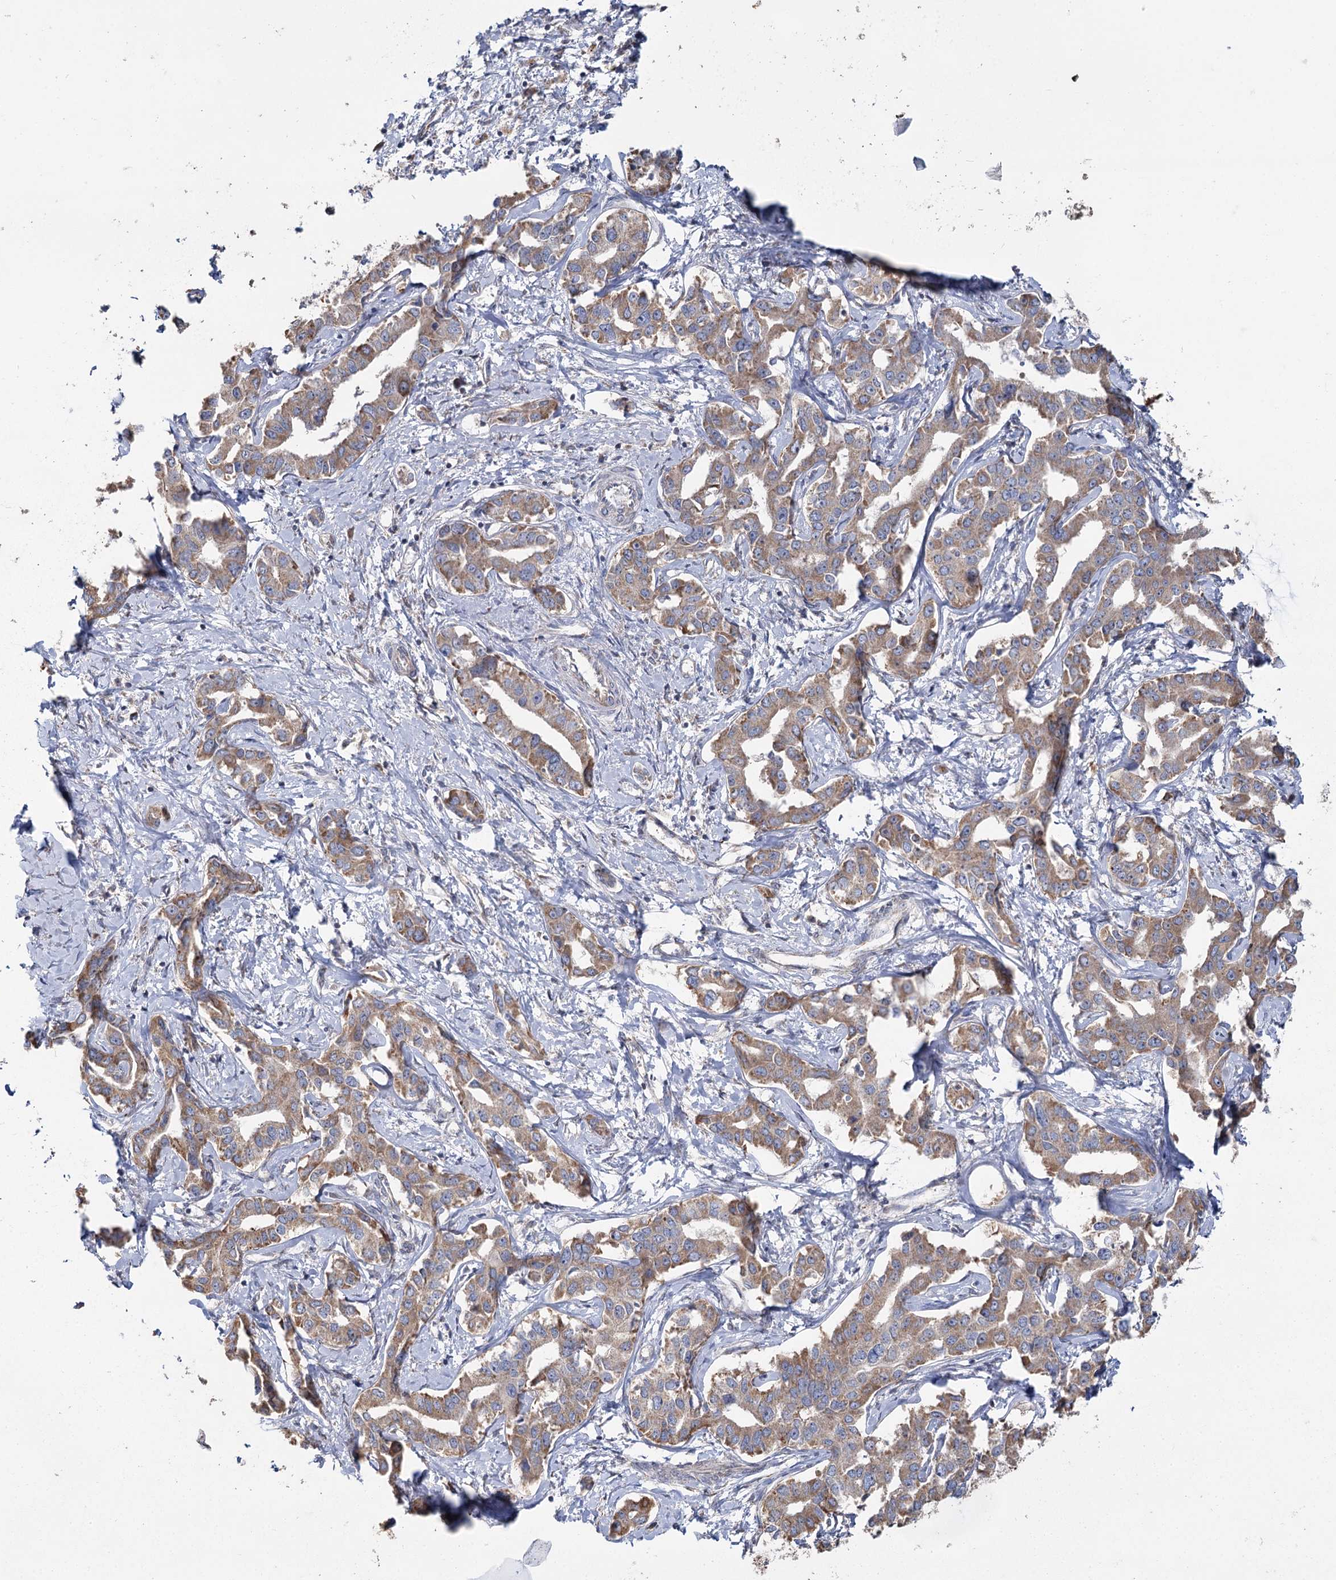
{"staining": {"intensity": "moderate", "quantity": ">75%", "location": "cytoplasmic/membranous"}, "tissue": "liver cancer", "cell_type": "Tumor cells", "image_type": "cancer", "snomed": [{"axis": "morphology", "description": "Cholangiocarcinoma"}, {"axis": "topography", "description": "Liver"}], "caption": "This is an image of IHC staining of liver cholangiocarcinoma, which shows moderate positivity in the cytoplasmic/membranous of tumor cells.", "gene": "ACOX2", "patient": {"sex": "male", "age": 59}}